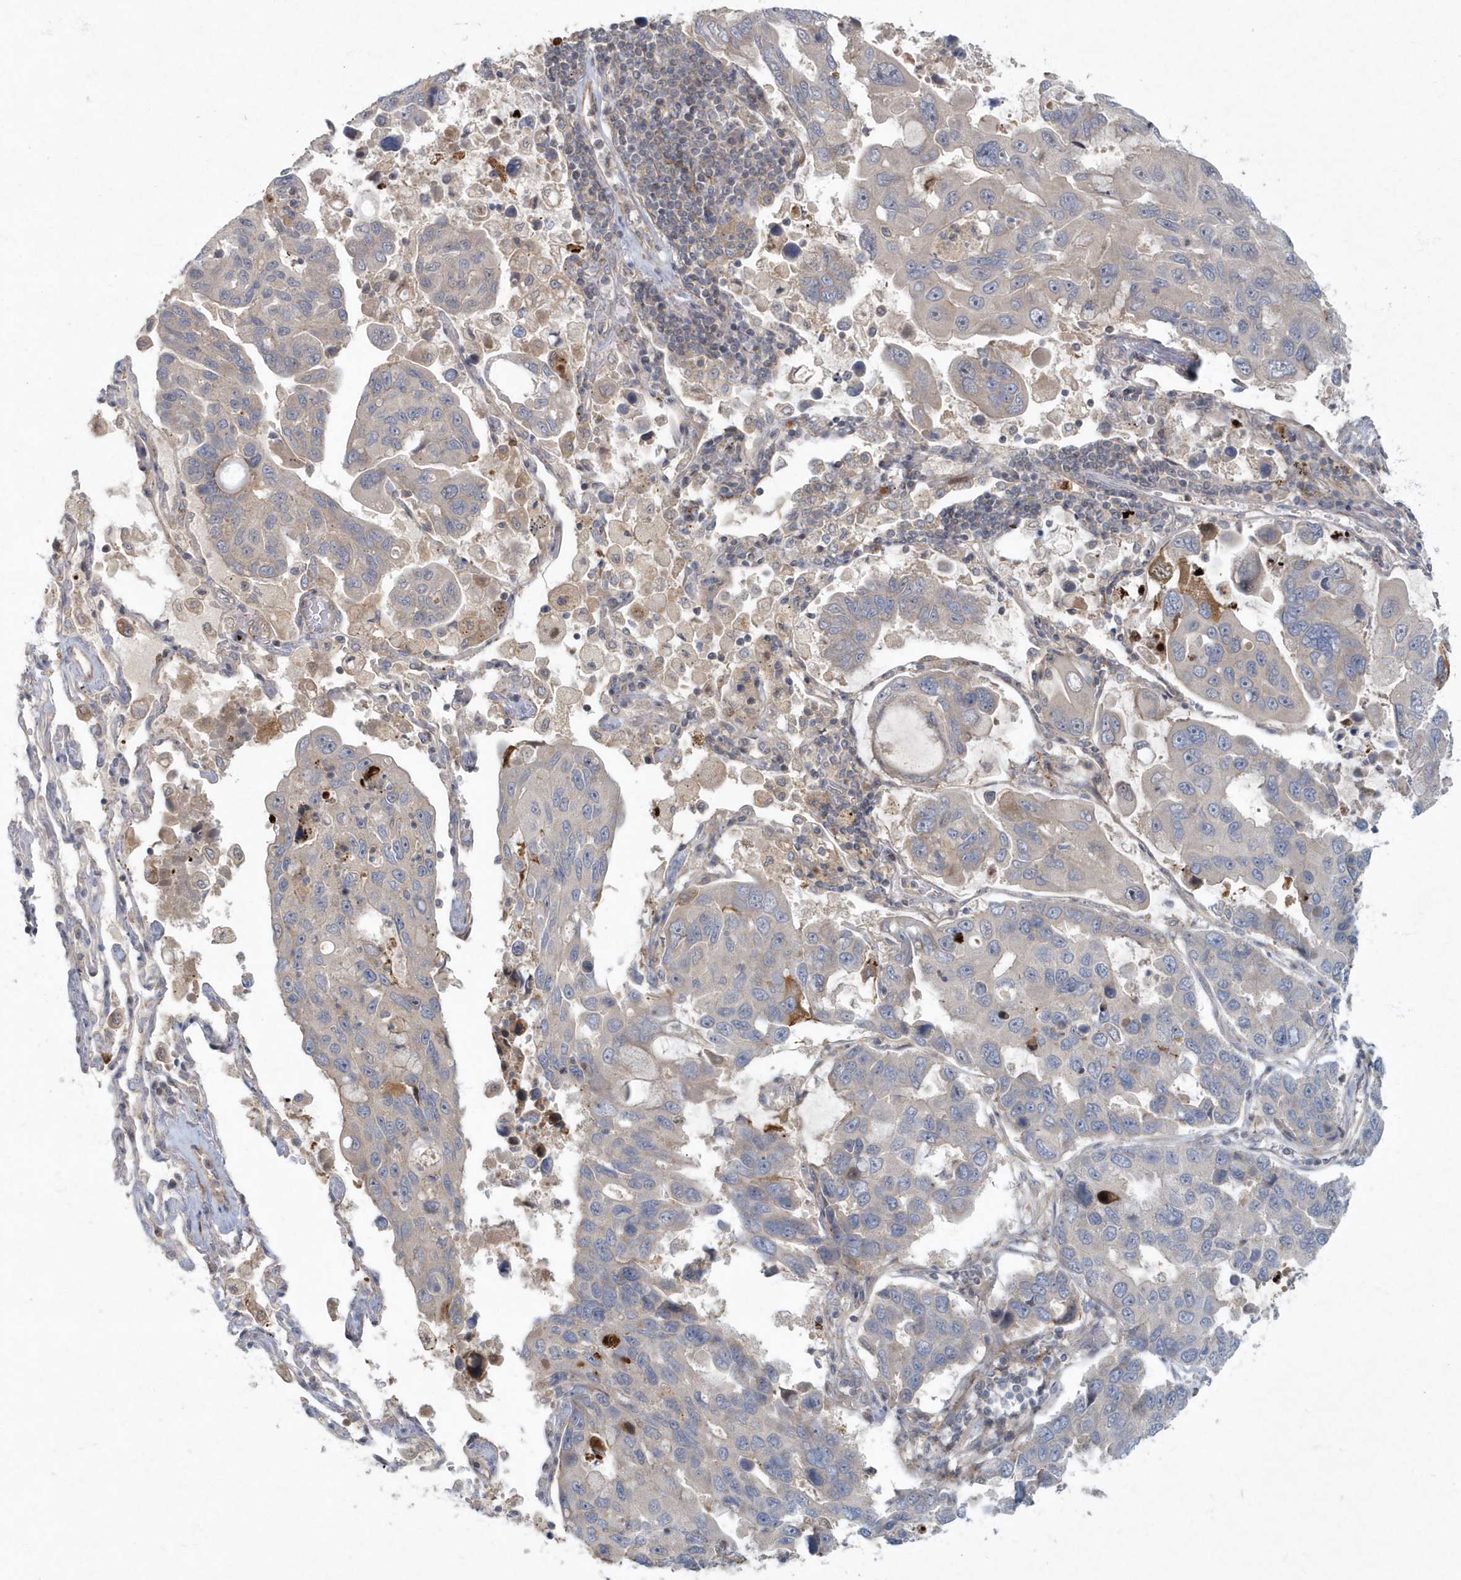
{"staining": {"intensity": "negative", "quantity": "none", "location": "none"}, "tissue": "lung cancer", "cell_type": "Tumor cells", "image_type": "cancer", "snomed": [{"axis": "morphology", "description": "Adenocarcinoma, NOS"}, {"axis": "topography", "description": "Lung"}], "caption": "IHC micrograph of neoplastic tissue: human lung cancer stained with DAB reveals no significant protein staining in tumor cells.", "gene": "ARHGEF38", "patient": {"sex": "male", "age": 64}}